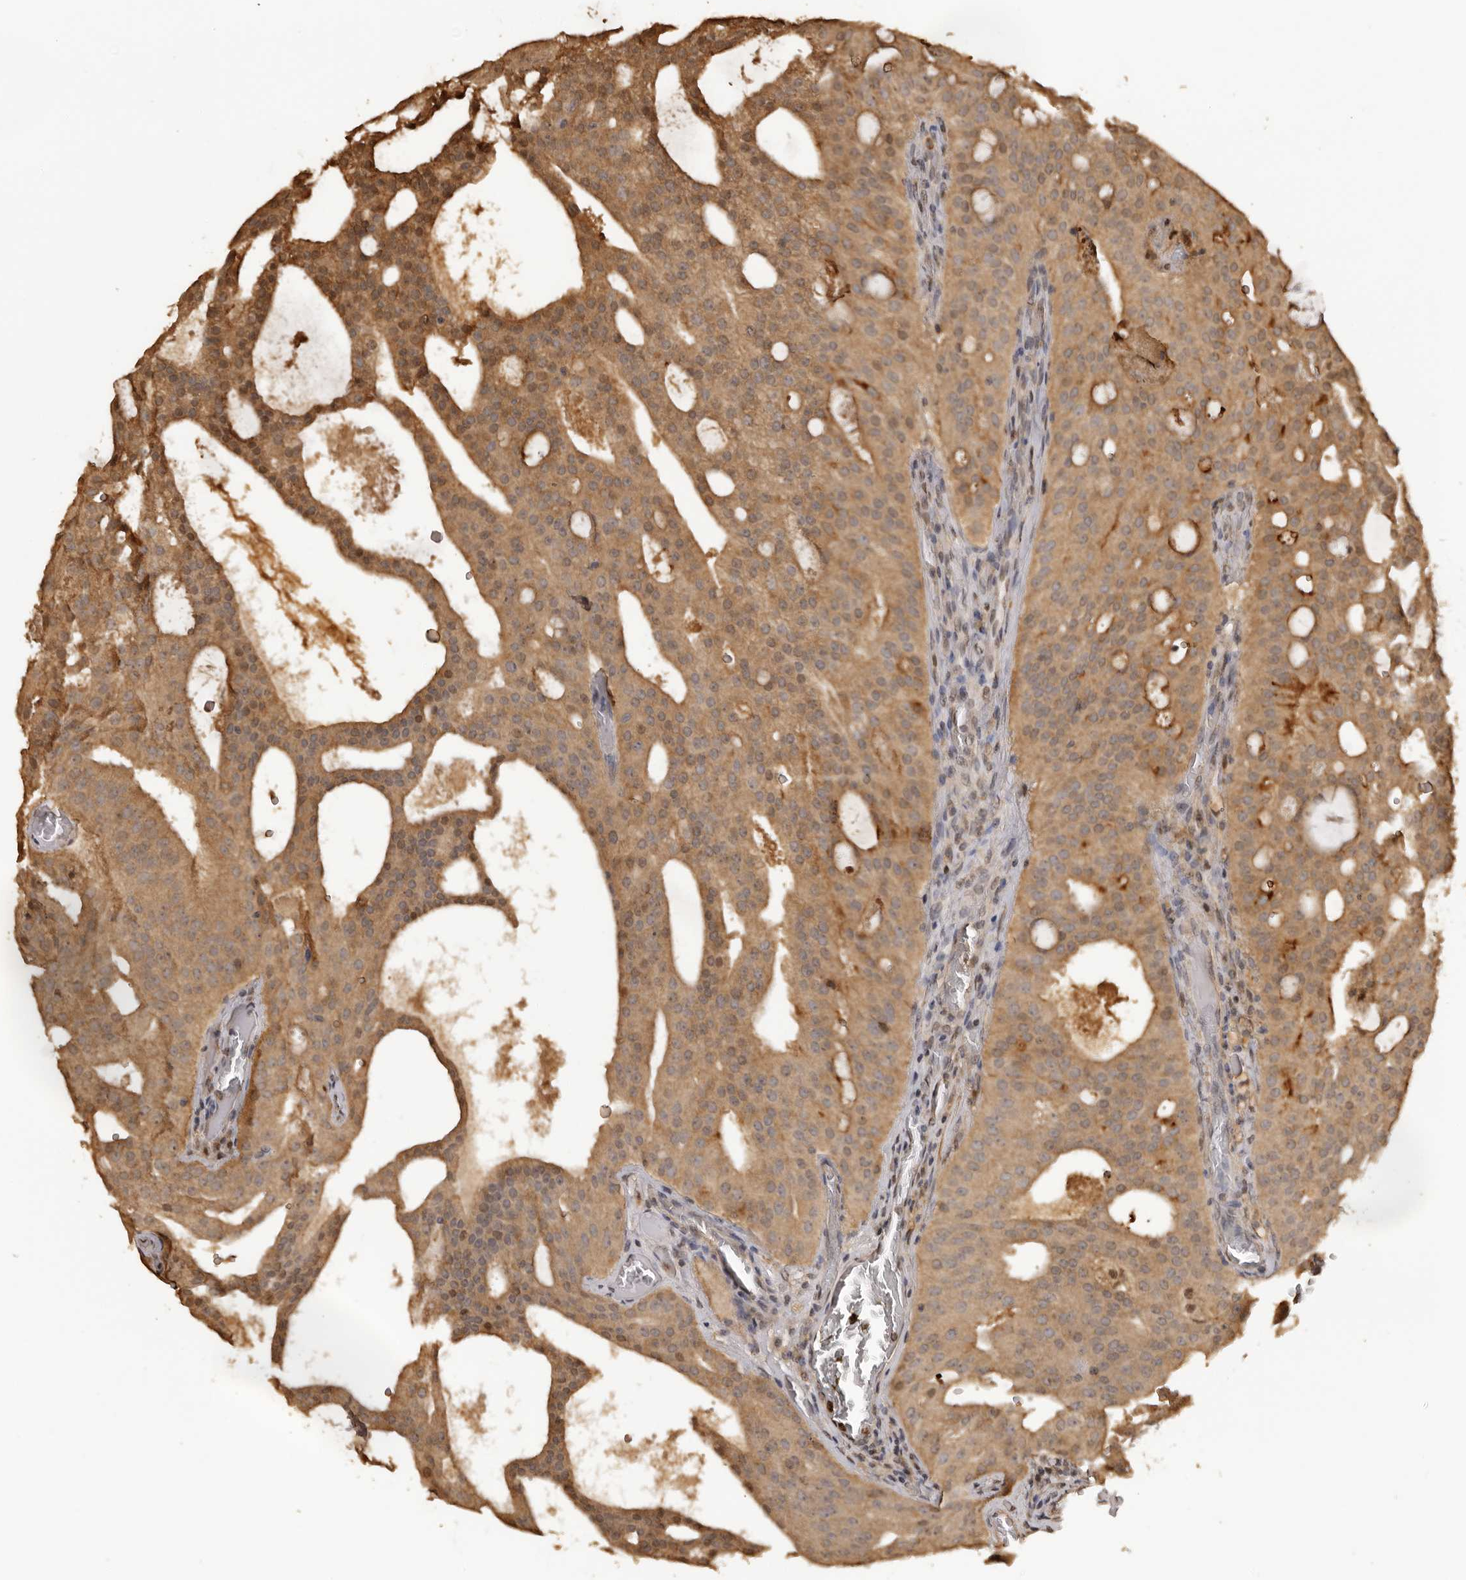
{"staining": {"intensity": "moderate", "quantity": ">75%", "location": "cytoplasmic/membranous"}, "tissue": "prostate cancer", "cell_type": "Tumor cells", "image_type": "cancer", "snomed": [{"axis": "morphology", "description": "Adenocarcinoma, Medium grade"}, {"axis": "topography", "description": "Prostate"}], "caption": "Tumor cells display medium levels of moderate cytoplasmic/membranous positivity in about >75% of cells in human prostate cancer (adenocarcinoma (medium-grade)).", "gene": "KIF2B", "patient": {"sex": "male", "age": 88}}